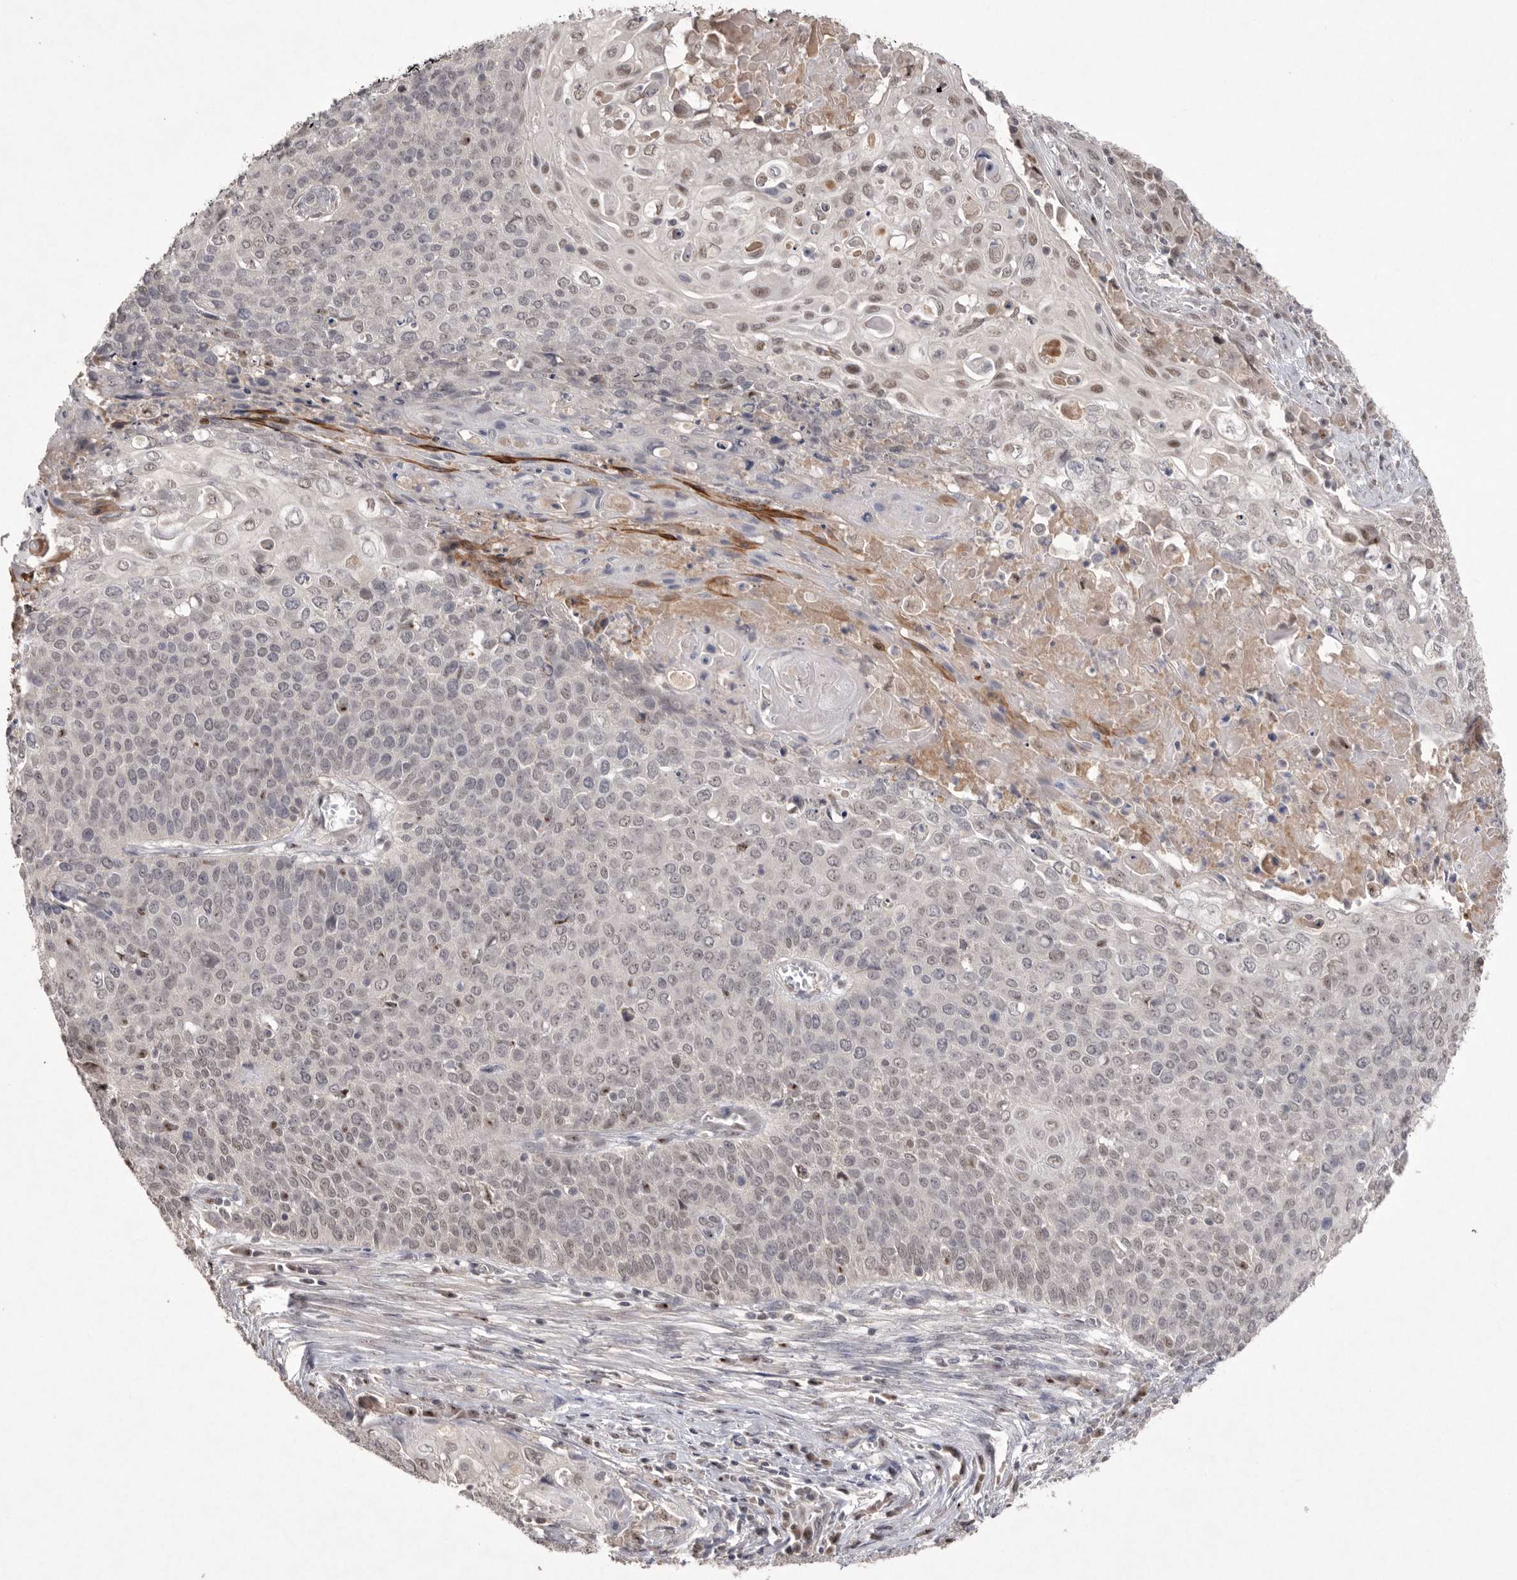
{"staining": {"intensity": "weak", "quantity": "<25%", "location": "nuclear"}, "tissue": "cervical cancer", "cell_type": "Tumor cells", "image_type": "cancer", "snomed": [{"axis": "morphology", "description": "Squamous cell carcinoma, NOS"}, {"axis": "topography", "description": "Cervix"}], "caption": "An image of cervical squamous cell carcinoma stained for a protein shows no brown staining in tumor cells. (DAB immunohistochemistry with hematoxylin counter stain).", "gene": "HUS1", "patient": {"sex": "female", "age": 39}}